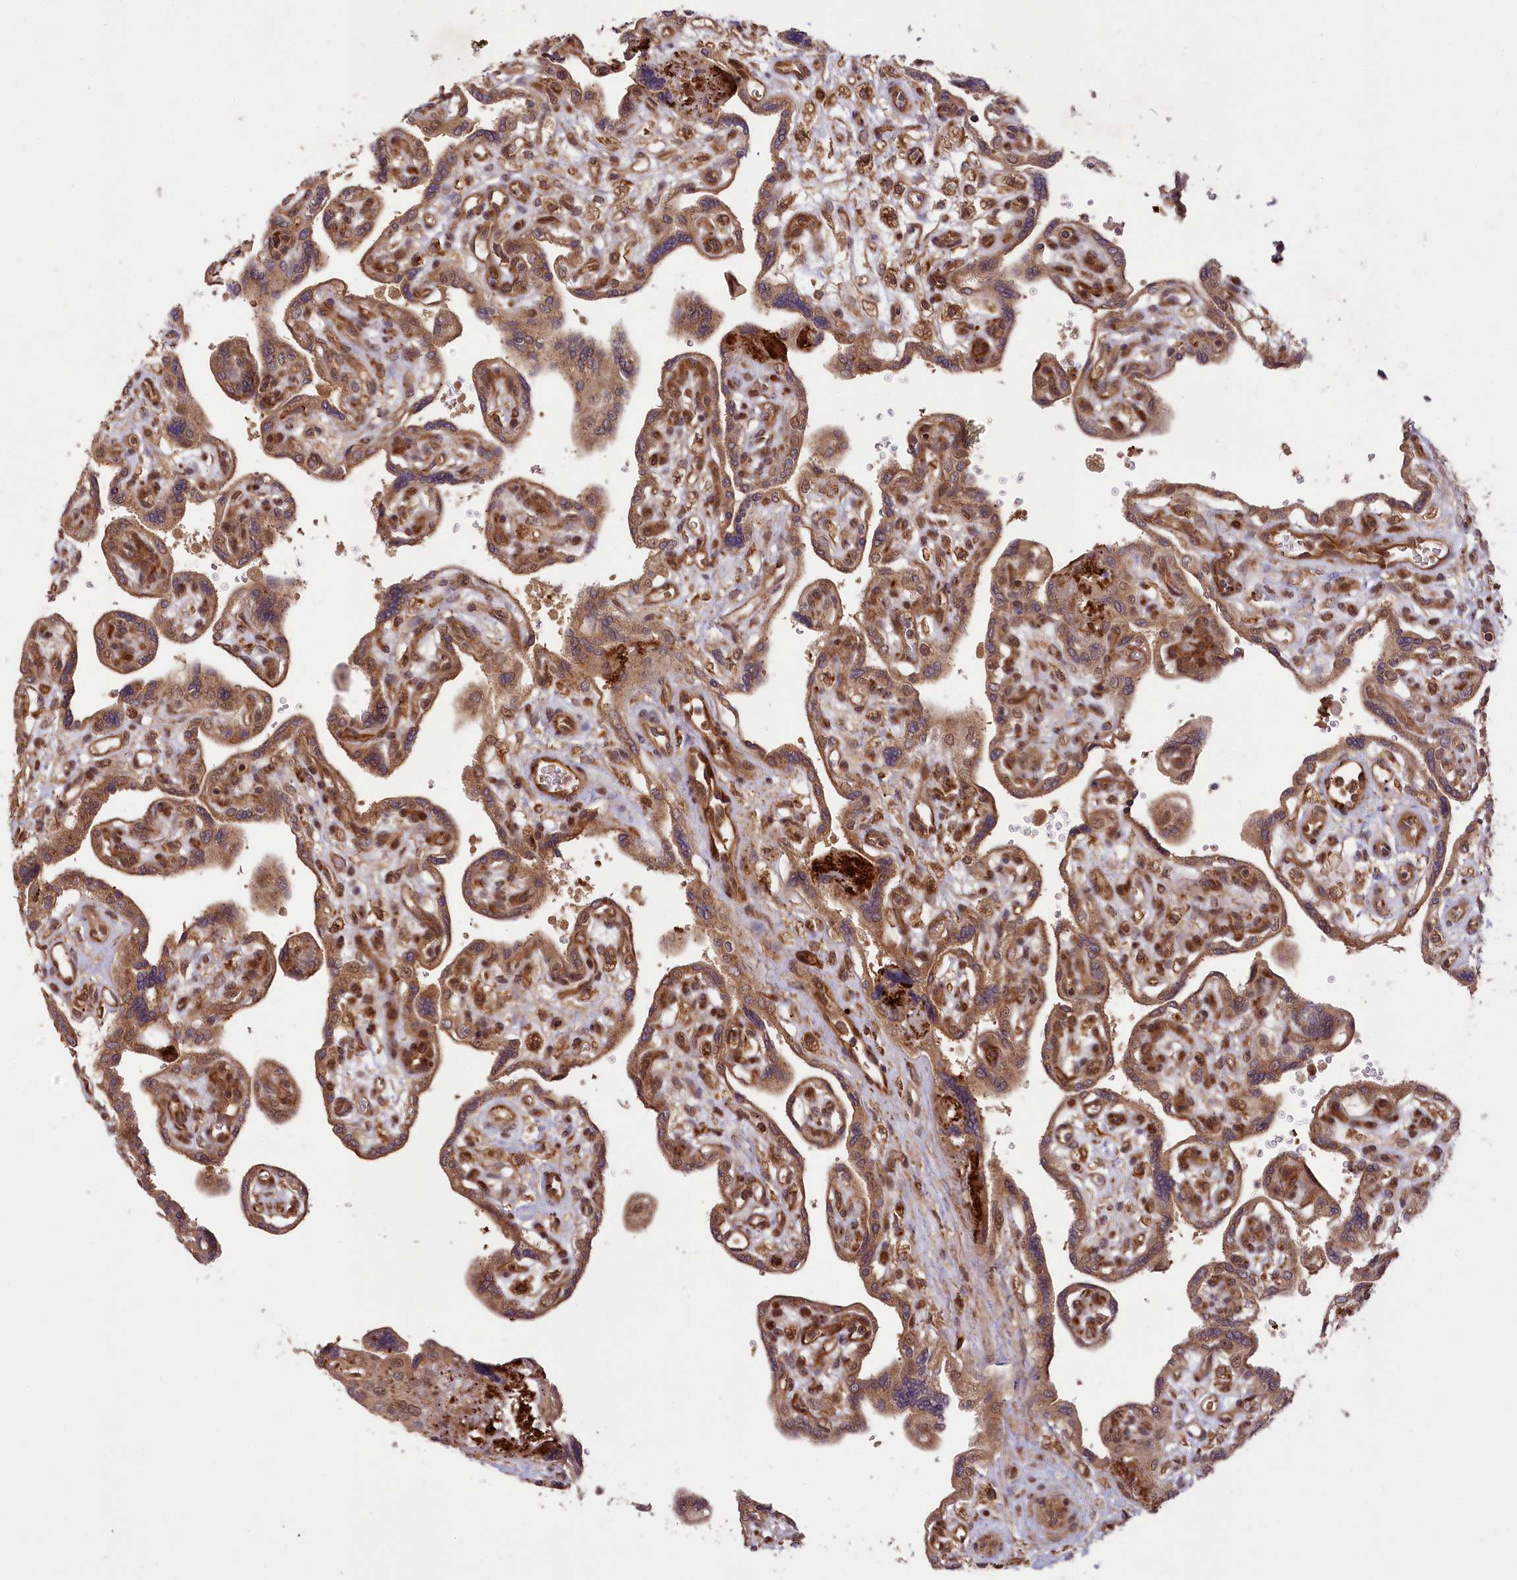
{"staining": {"intensity": "moderate", "quantity": ">75%", "location": "cytoplasmic/membranous,nuclear"}, "tissue": "placenta", "cell_type": "Trophoblastic cells", "image_type": "normal", "snomed": [{"axis": "morphology", "description": "Normal tissue, NOS"}, {"axis": "topography", "description": "Placenta"}], "caption": "A micrograph of human placenta stained for a protein displays moderate cytoplasmic/membranous,nuclear brown staining in trophoblastic cells.", "gene": "CARD19", "patient": {"sex": "female", "age": 39}}